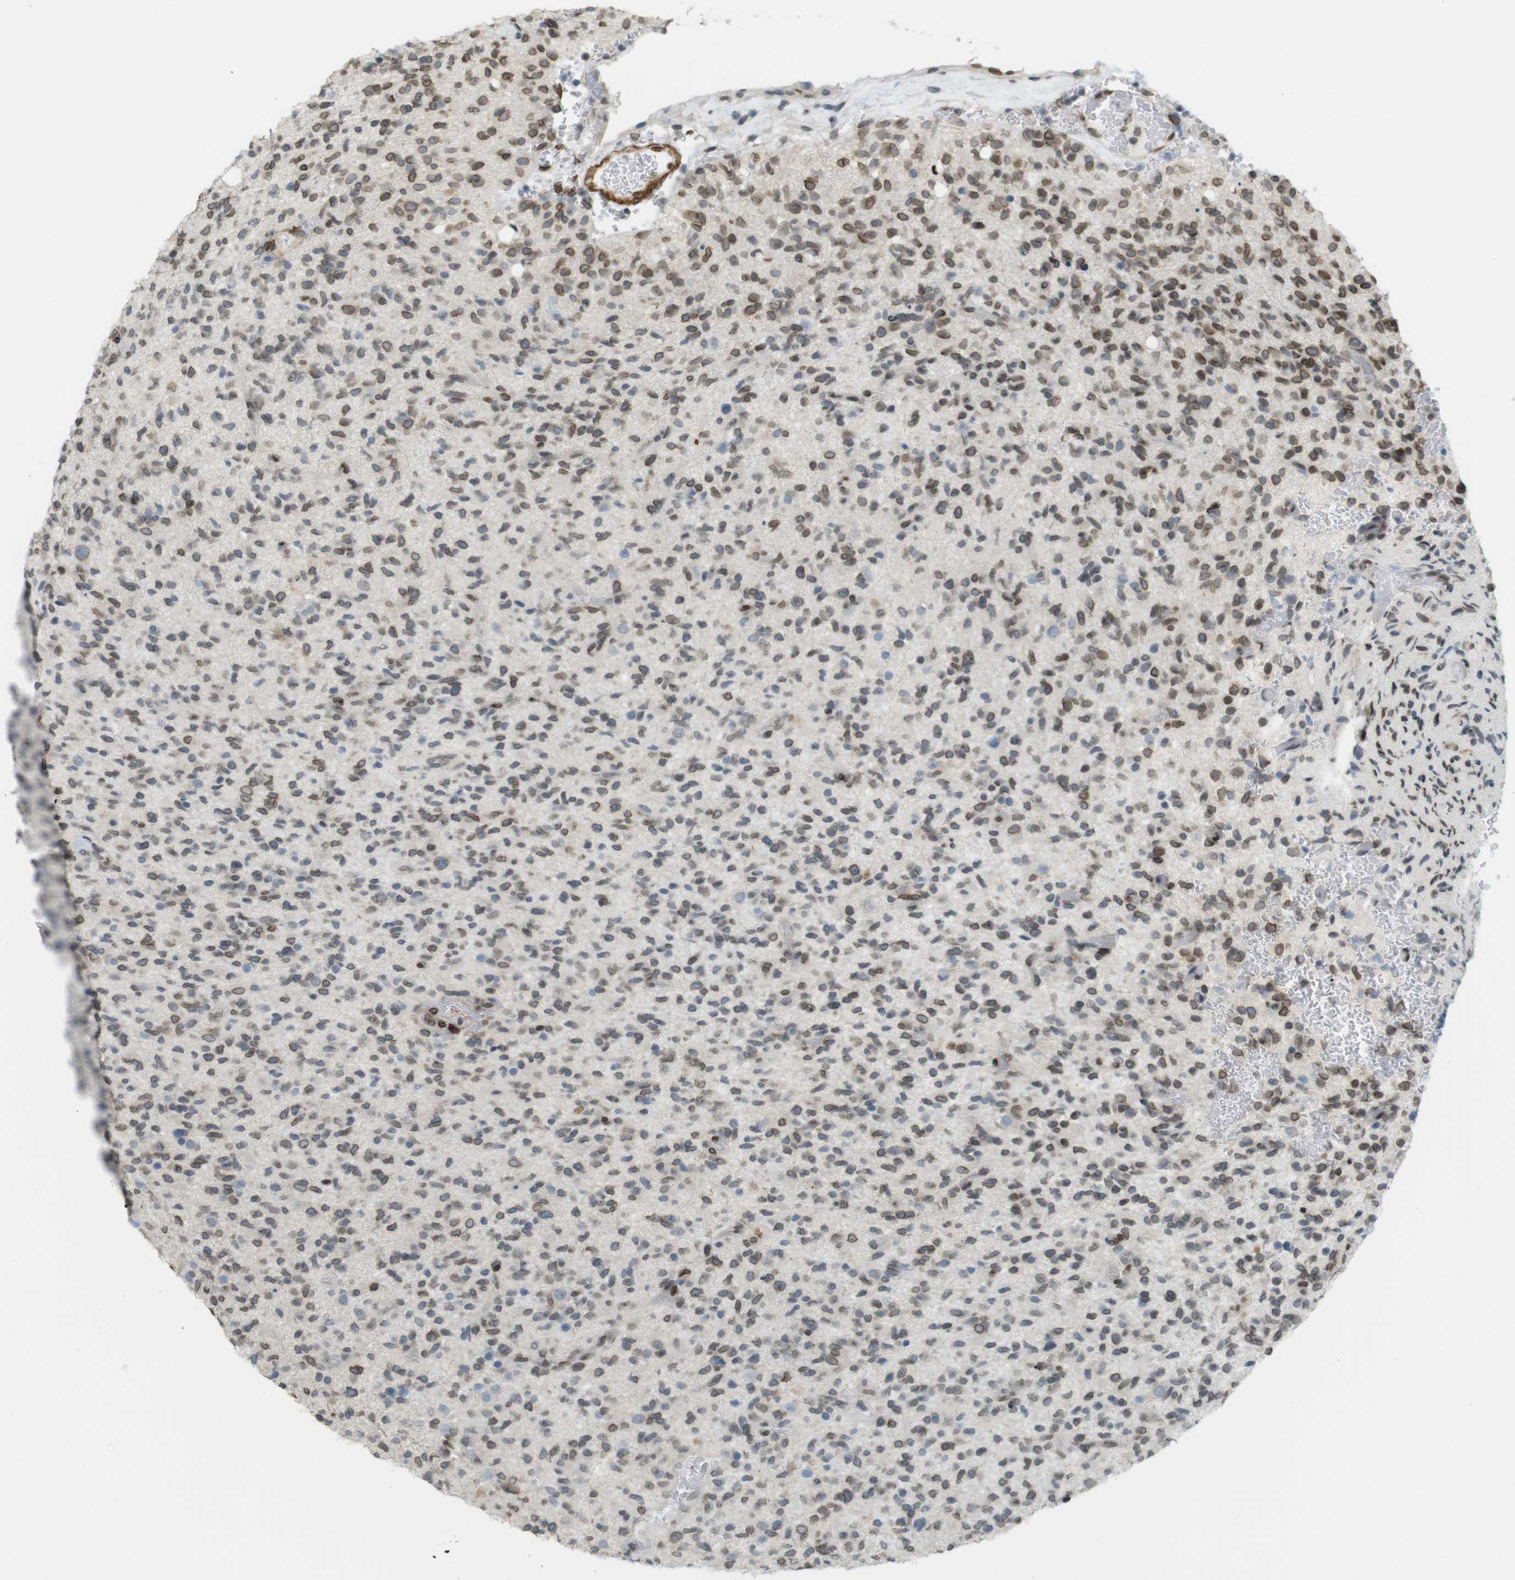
{"staining": {"intensity": "moderate", "quantity": "25%-75%", "location": "cytoplasmic/membranous,nuclear"}, "tissue": "glioma", "cell_type": "Tumor cells", "image_type": "cancer", "snomed": [{"axis": "morphology", "description": "Glioma, malignant, High grade"}, {"axis": "topography", "description": "Brain"}], "caption": "Immunohistochemistry (IHC) of glioma reveals medium levels of moderate cytoplasmic/membranous and nuclear positivity in about 25%-75% of tumor cells. (DAB IHC with brightfield microscopy, high magnification).", "gene": "ARL6IP6", "patient": {"sex": "male", "age": 71}}